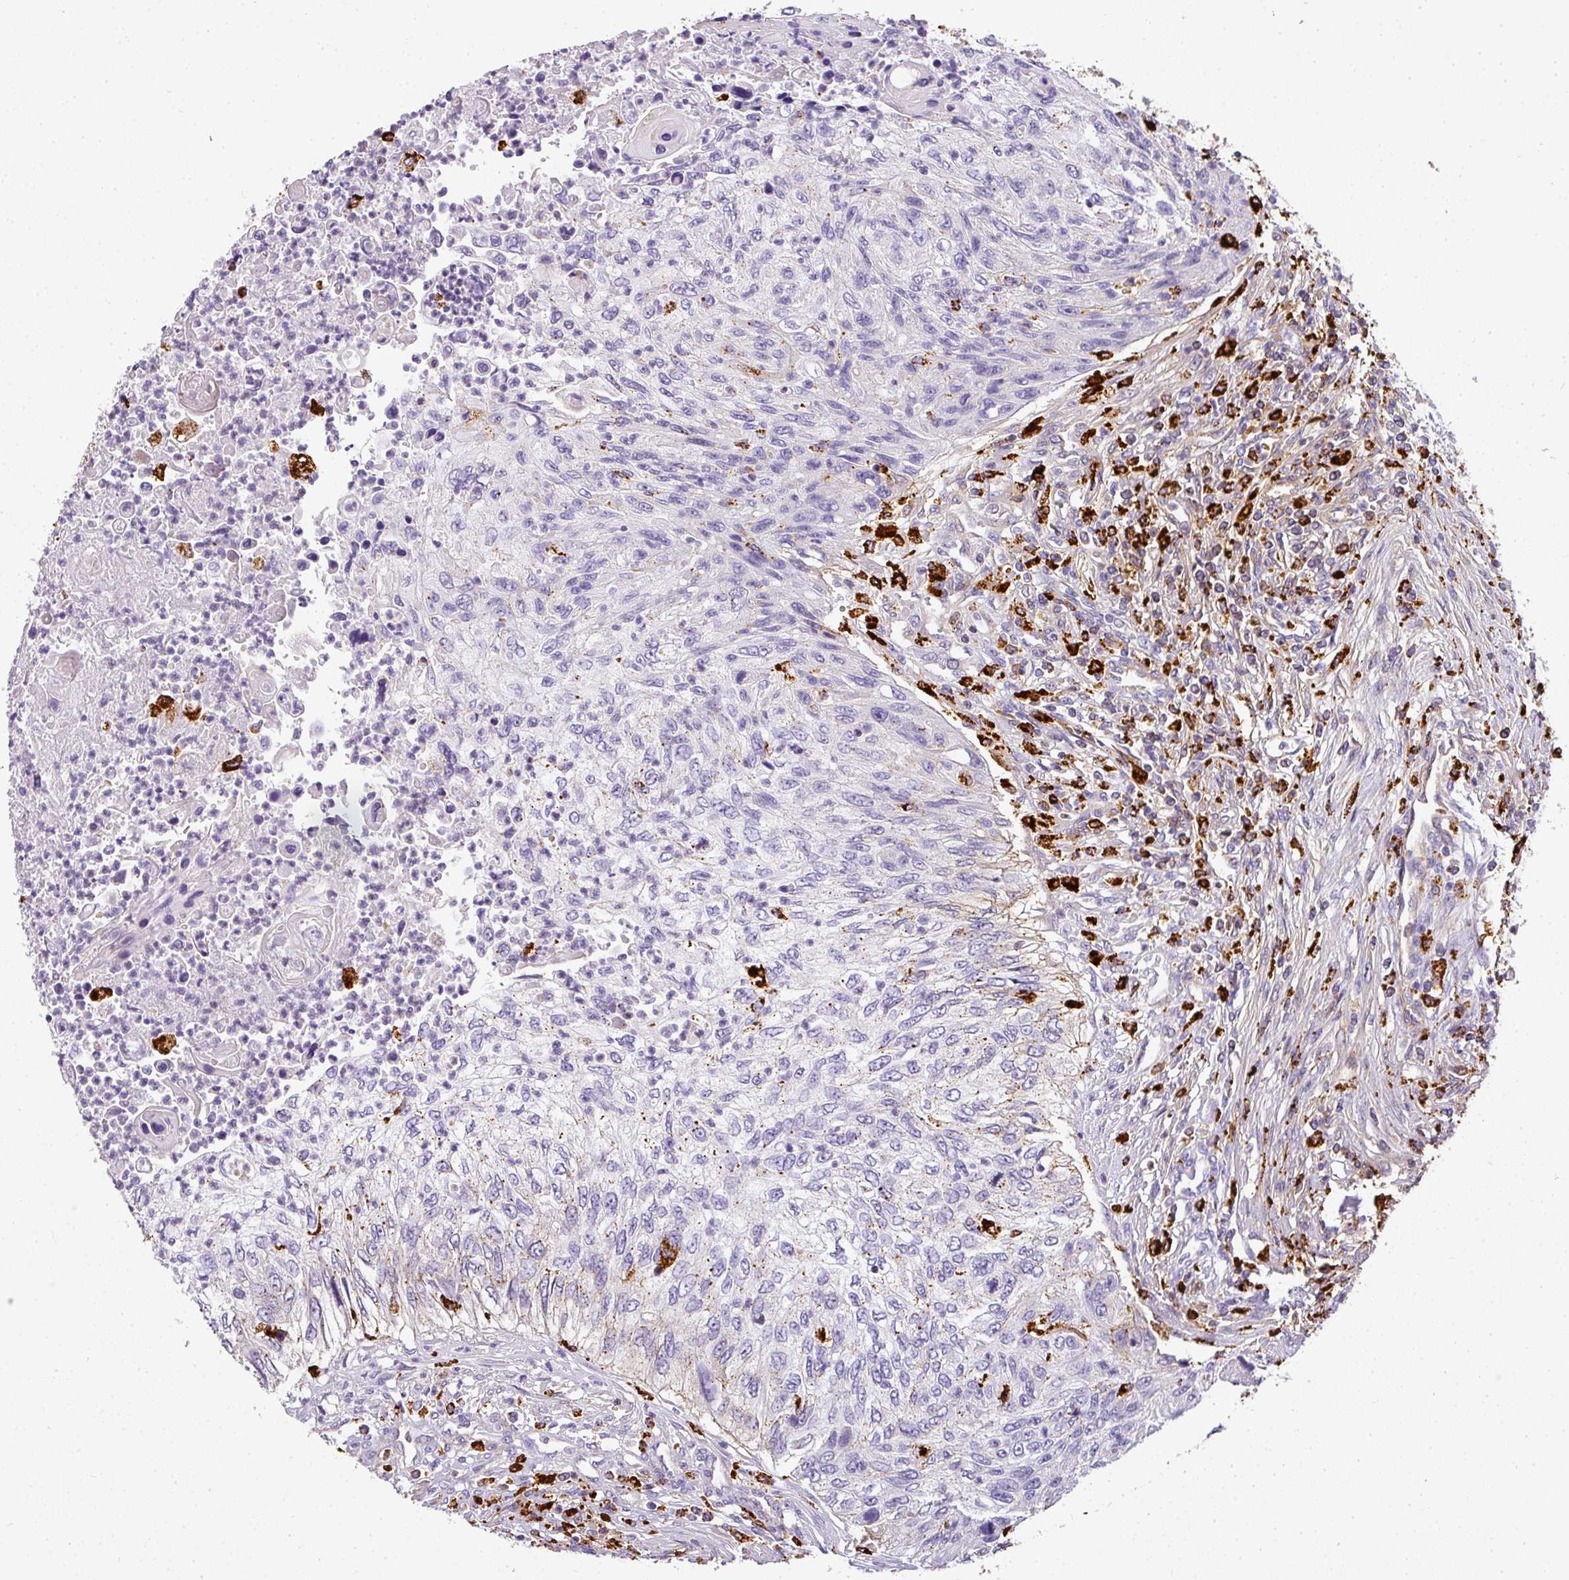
{"staining": {"intensity": "negative", "quantity": "none", "location": "none"}, "tissue": "urothelial cancer", "cell_type": "Tumor cells", "image_type": "cancer", "snomed": [{"axis": "morphology", "description": "Urothelial carcinoma, High grade"}, {"axis": "topography", "description": "Urinary bladder"}], "caption": "The immunohistochemistry (IHC) photomicrograph has no significant positivity in tumor cells of high-grade urothelial carcinoma tissue.", "gene": "MMACHC", "patient": {"sex": "female", "age": 60}}